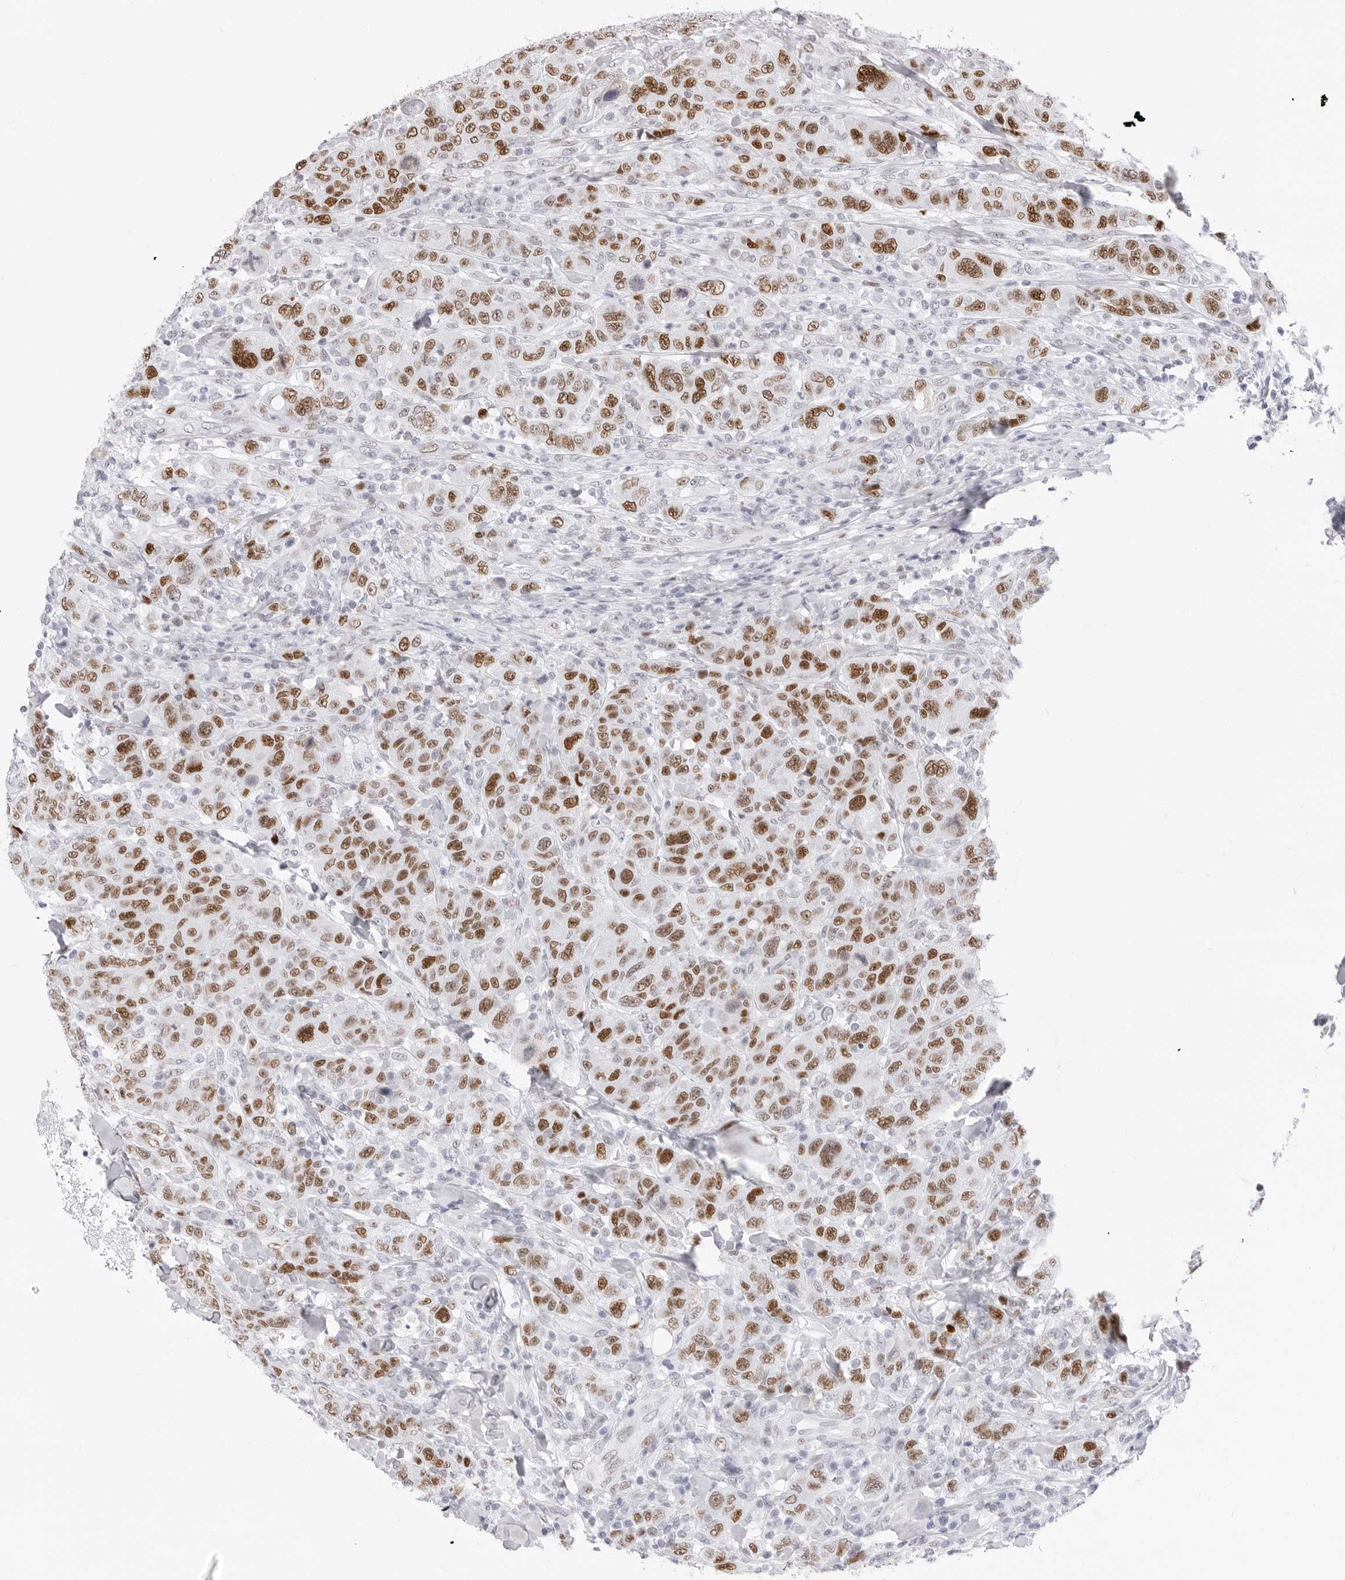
{"staining": {"intensity": "strong", "quantity": ">75%", "location": "nuclear"}, "tissue": "breast cancer", "cell_type": "Tumor cells", "image_type": "cancer", "snomed": [{"axis": "morphology", "description": "Duct carcinoma"}, {"axis": "topography", "description": "Breast"}], "caption": "Human breast cancer stained with a brown dye demonstrates strong nuclear positive expression in approximately >75% of tumor cells.", "gene": "NASP", "patient": {"sex": "female", "age": 37}}